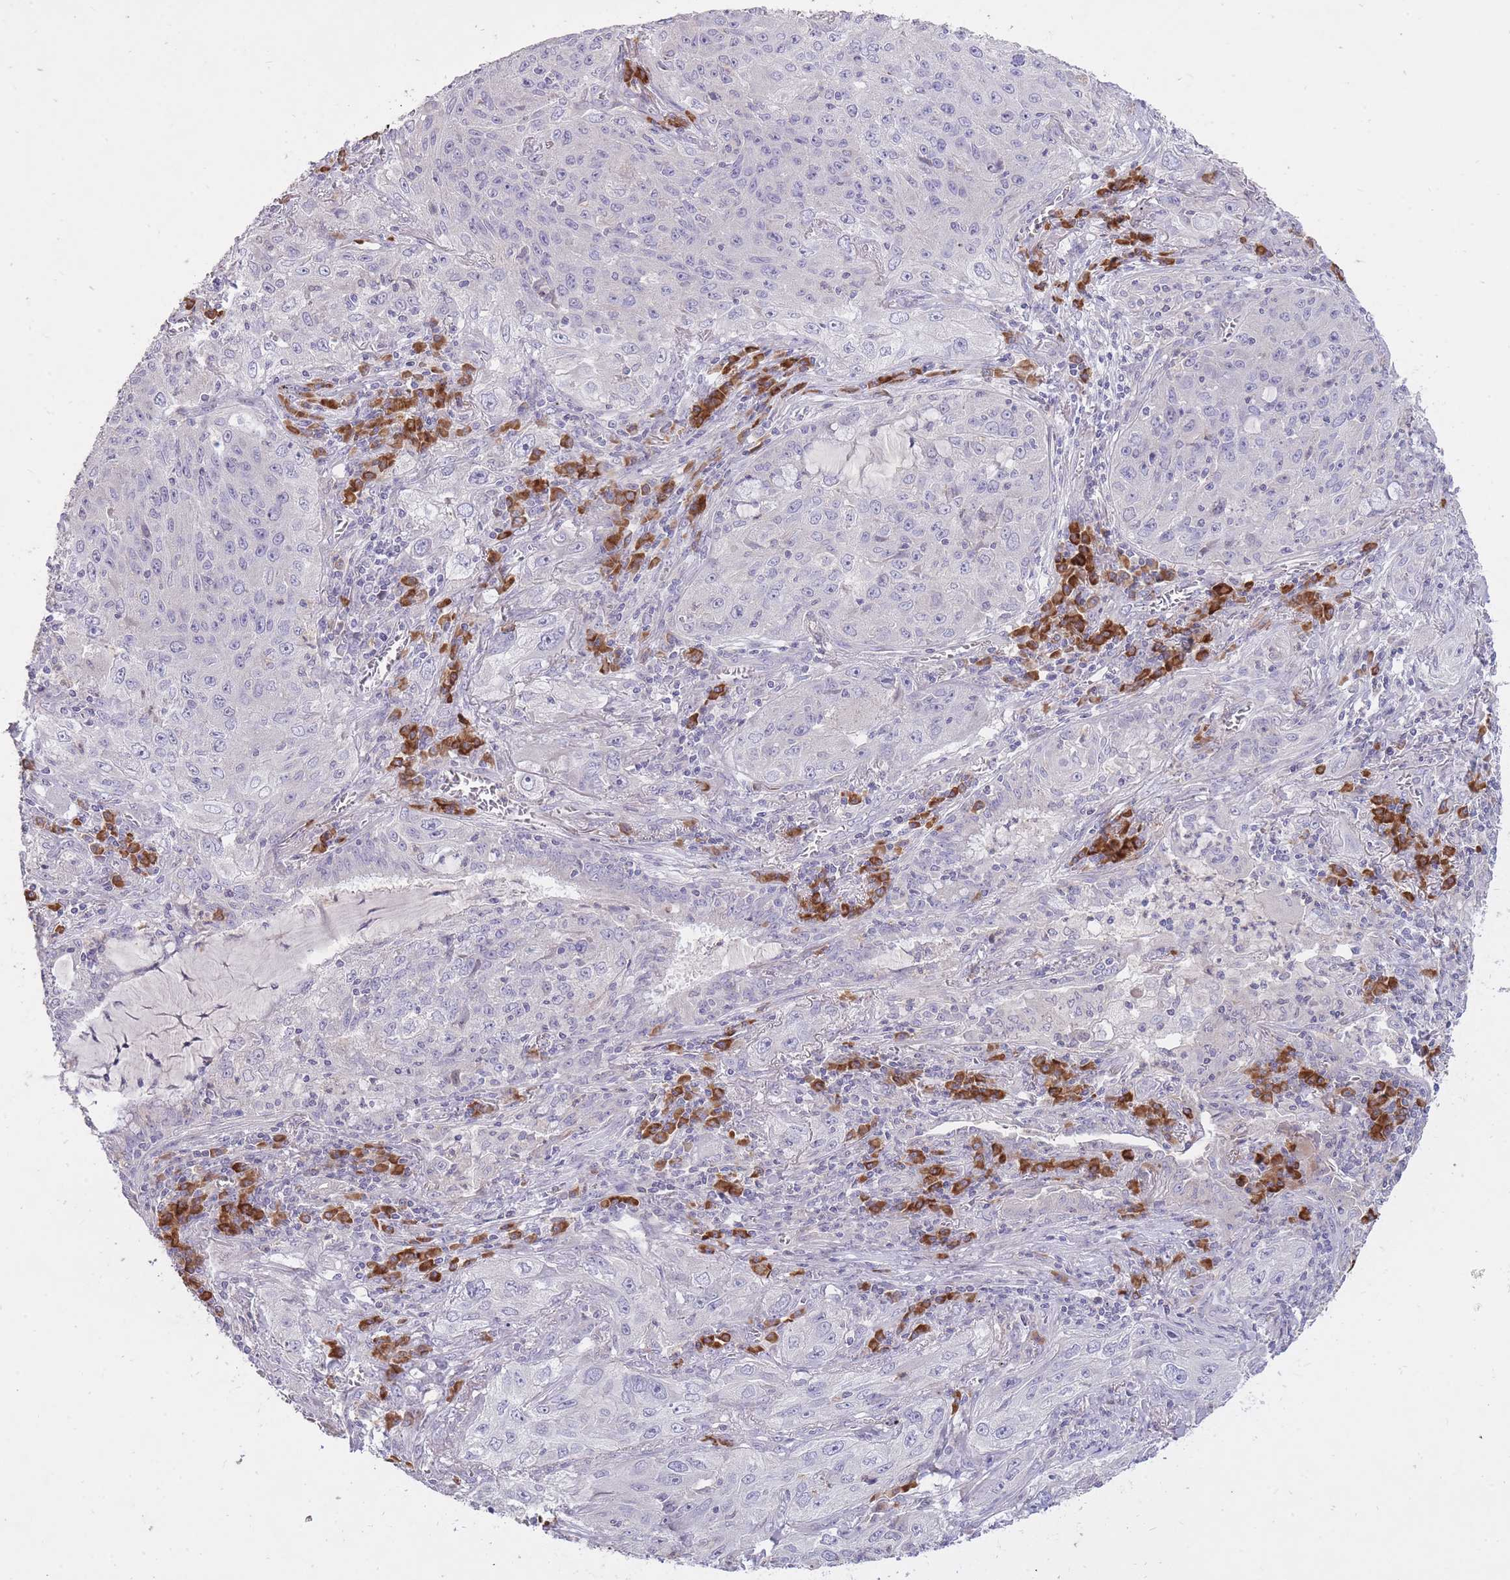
{"staining": {"intensity": "negative", "quantity": "none", "location": "none"}, "tissue": "lung cancer", "cell_type": "Tumor cells", "image_type": "cancer", "snomed": [{"axis": "morphology", "description": "Squamous cell carcinoma, NOS"}, {"axis": "topography", "description": "Lung"}], "caption": "High magnification brightfield microscopy of lung squamous cell carcinoma stained with DAB (brown) and counterstained with hematoxylin (blue): tumor cells show no significant staining.", "gene": "FRG2C", "patient": {"sex": "female", "age": 69}}